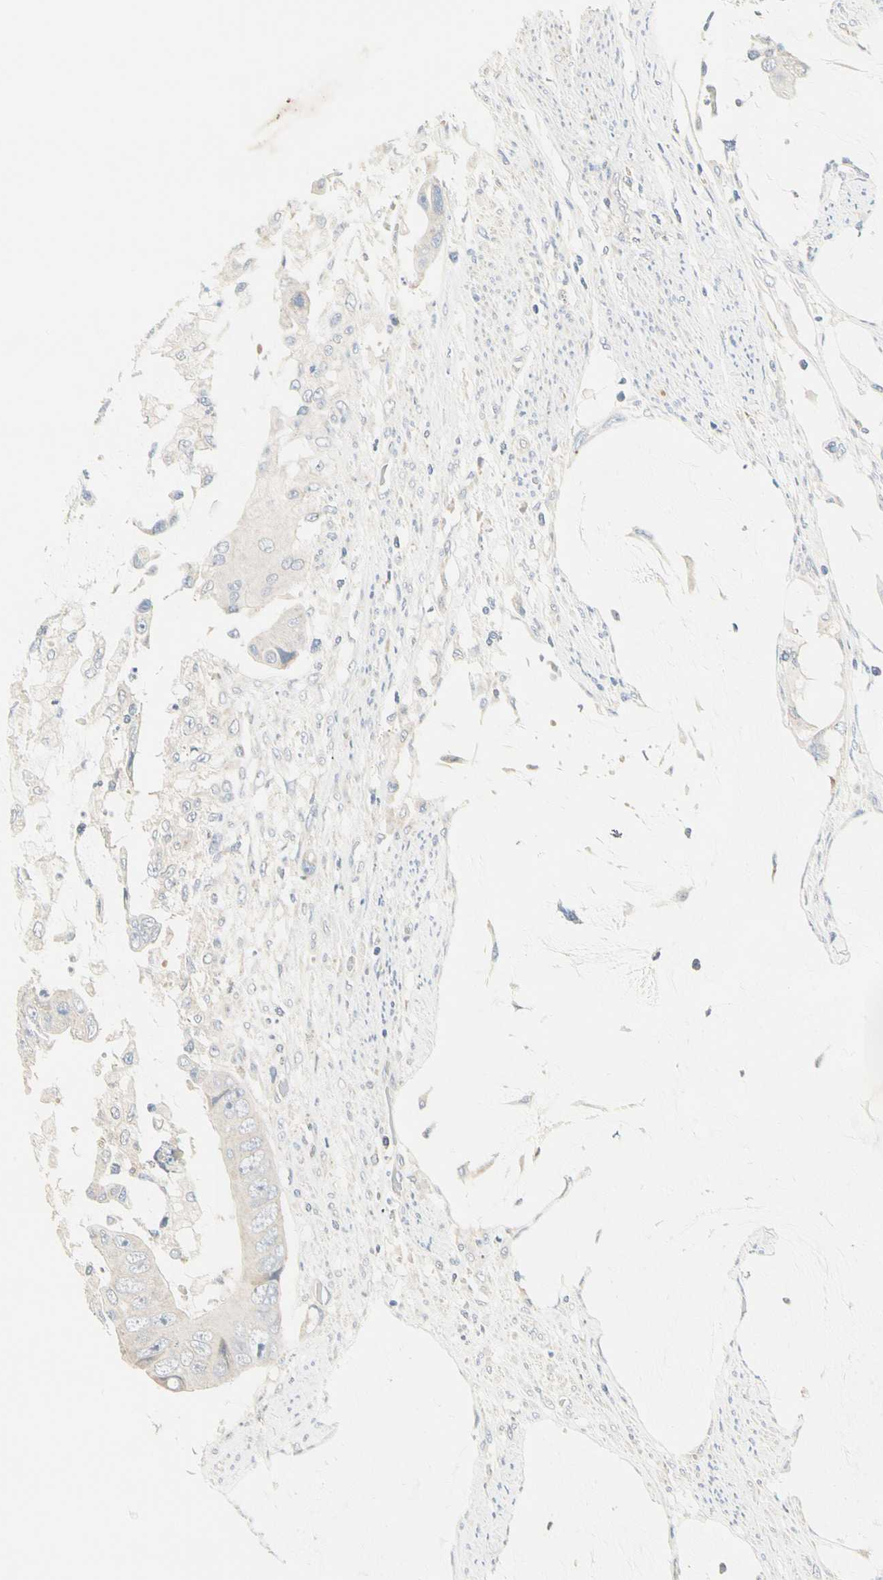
{"staining": {"intensity": "negative", "quantity": "none", "location": "none"}, "tissue": "colorectal cancer", "cell_type": "Tumor cells", "image_type": "cancer", "snomed": [{"axis": "morphology", "description": "Adenocarcinoma, NOS"}, {"axis": "topography", "description": "Rectum"}], "caption": "Histopathology image shows no protein staining in tumor cells of adenocarcinoma (colorectal) tissue.", "gene": "GPR153", "patient": {"sex": "female", "age": 77}}